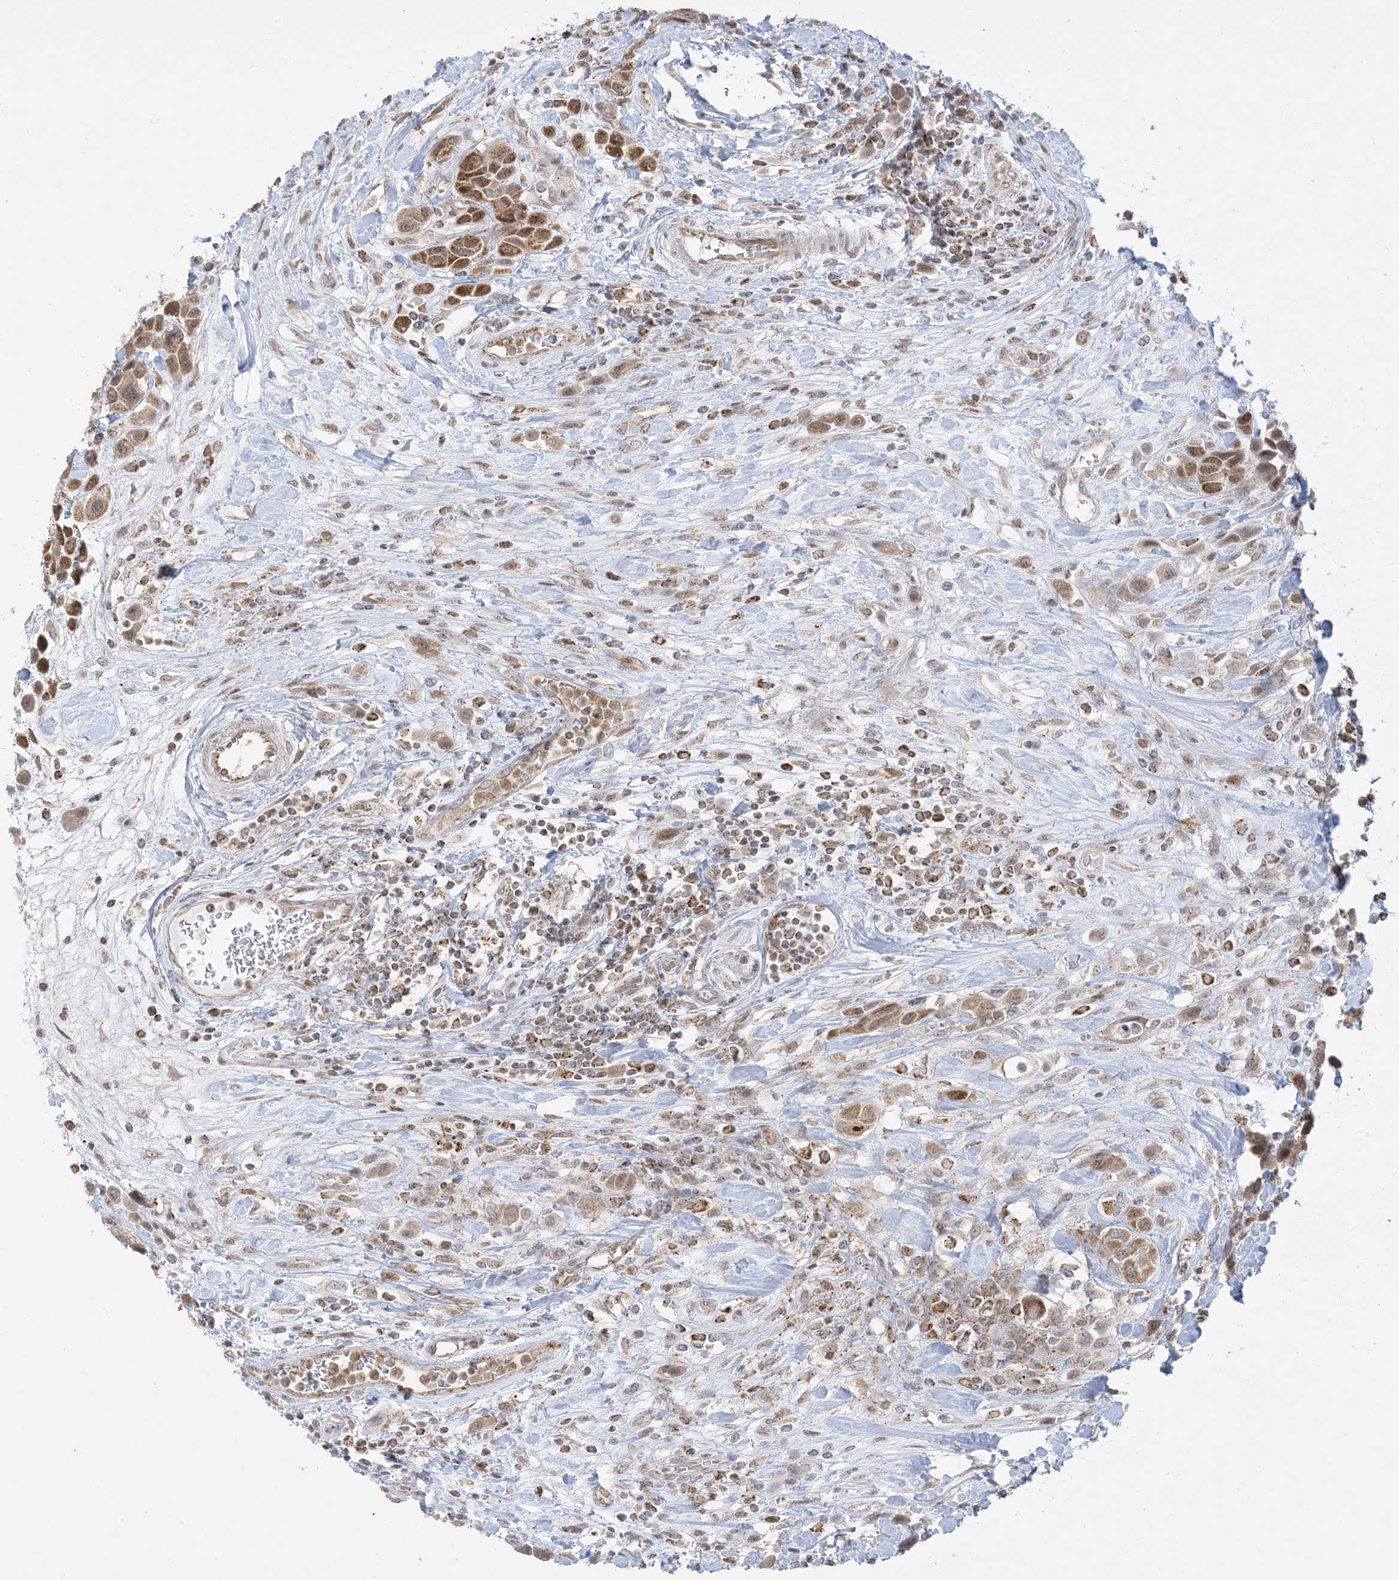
{"staining": {"intensity": "moderate", "quantity": ">75%", "location": "cytoplasmic/membranous"}, "tissue": "urothelial cancer", "cell_type": "Tumor cells", "image_type": "cancer", "snomed": [{"axis": "morphology", "description": "Urothelial carcinoma, High grade"}, {"axis": "topography", "description": "Urinary bladder"}], "caption": "Urothelial cancer tissue reveals moderate cytoplasmic/membranous positivity in approximately >75% of tumor cells, visualized by immunohistochemistry.", "gene": "KANSL3", "patient": {"sex": "male", "age": 50}}